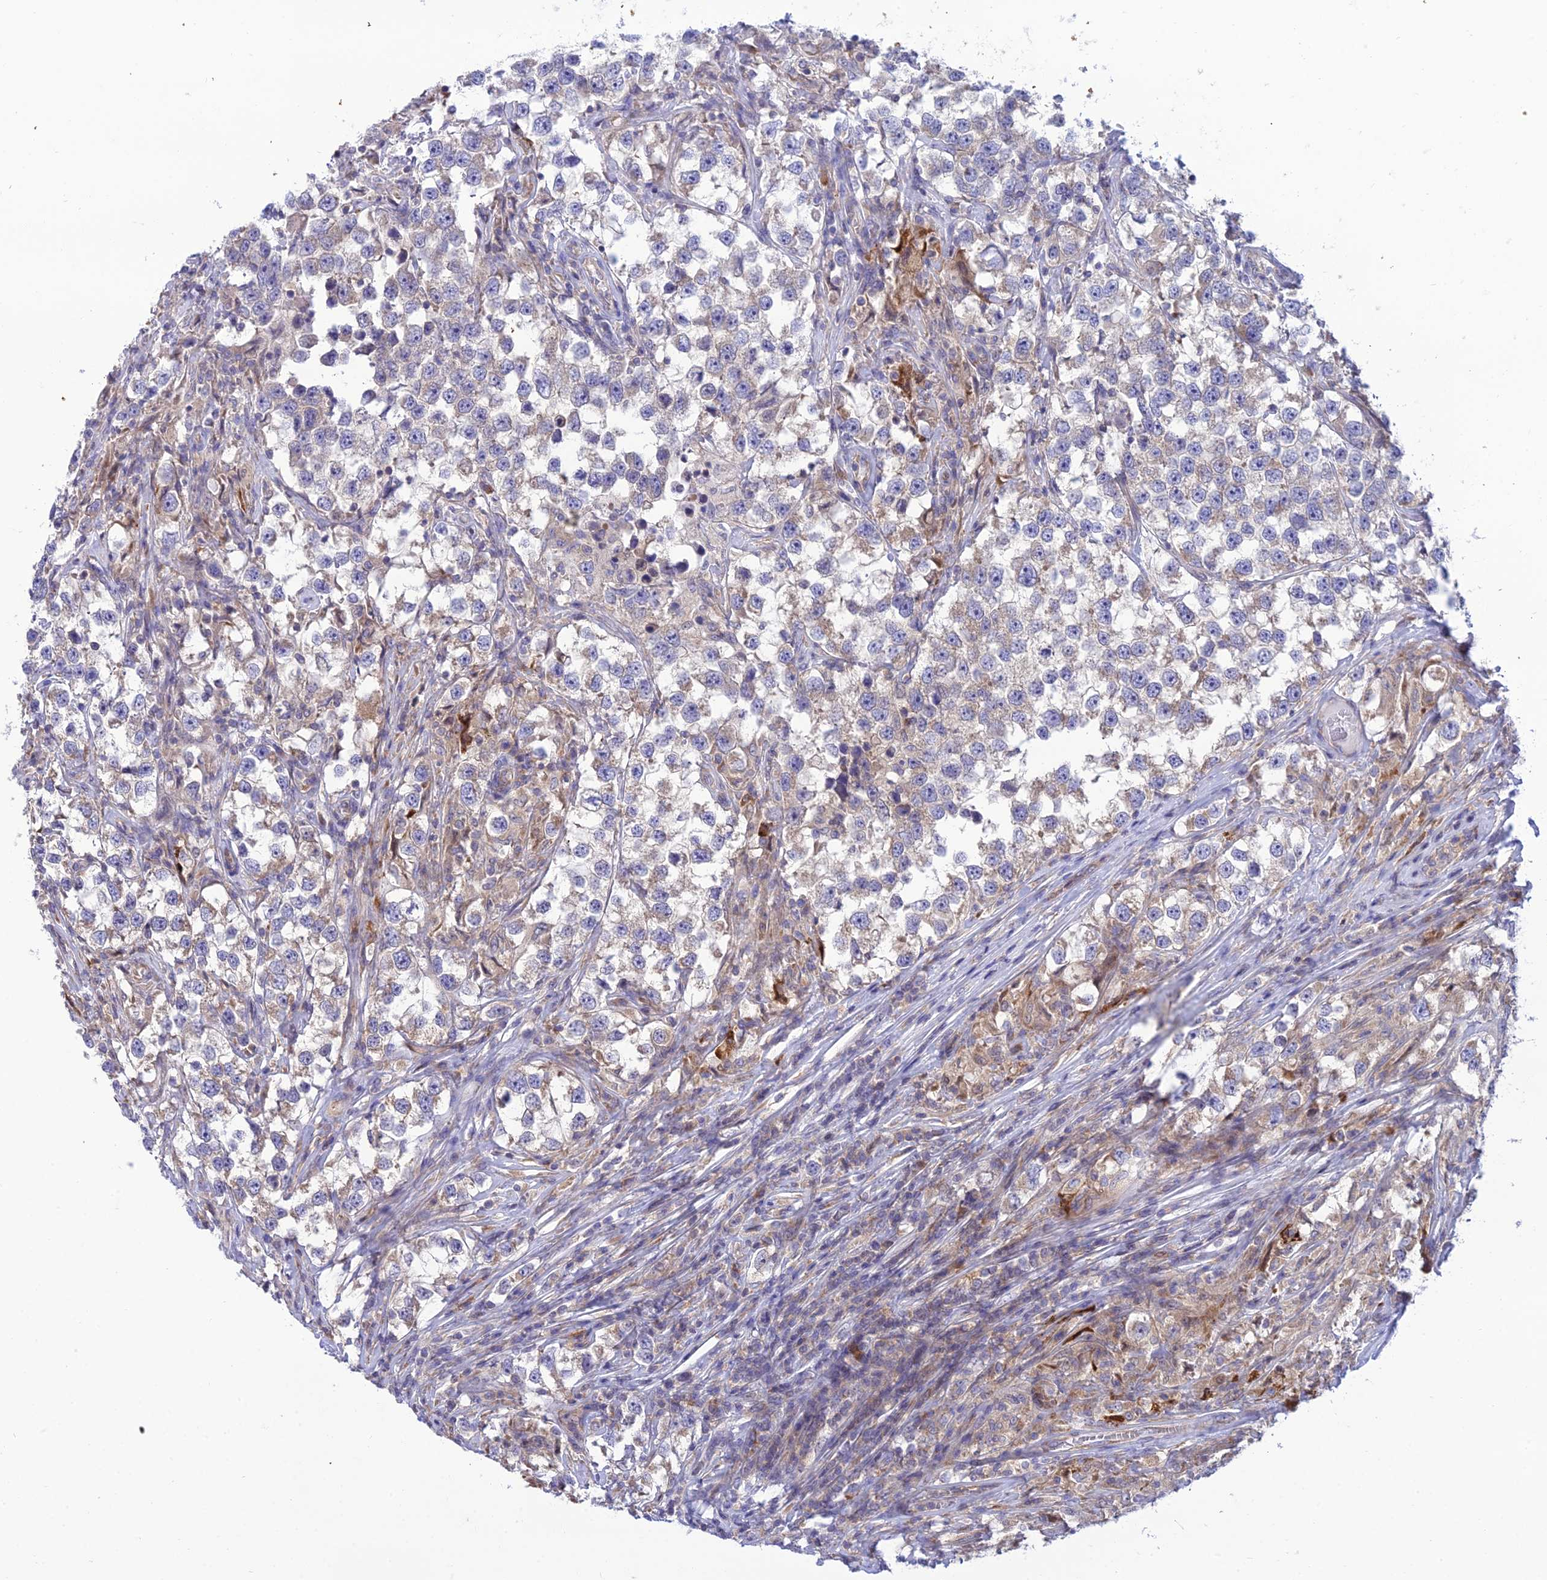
{"staining": {"intensity": "weak", "quantity": "25%-75%", "location": "cytoplasmic/membranous"}, "tissue": "testis cancer", "cell_type": "Tumor cells", "image_type": "cancer", "snomed": [{"axis": "morphology", "description": "Seminoma, NOS"}, {"axis": "topography", "description": "Testis"}], "caption": "Immunohistochemistry (DAB (3,3'-diaminobenzidine)) staining of human testis cancer shows weak cytoplasmic/membranous protein staining in about 25%-75% of tumor cells. (Stains: DAB in brown, nuclei in blue, Microscopy: brightfield microscopy at high magnification).", "gene": "CLCN7", "patient": {"sex": "male", "age": 46}}